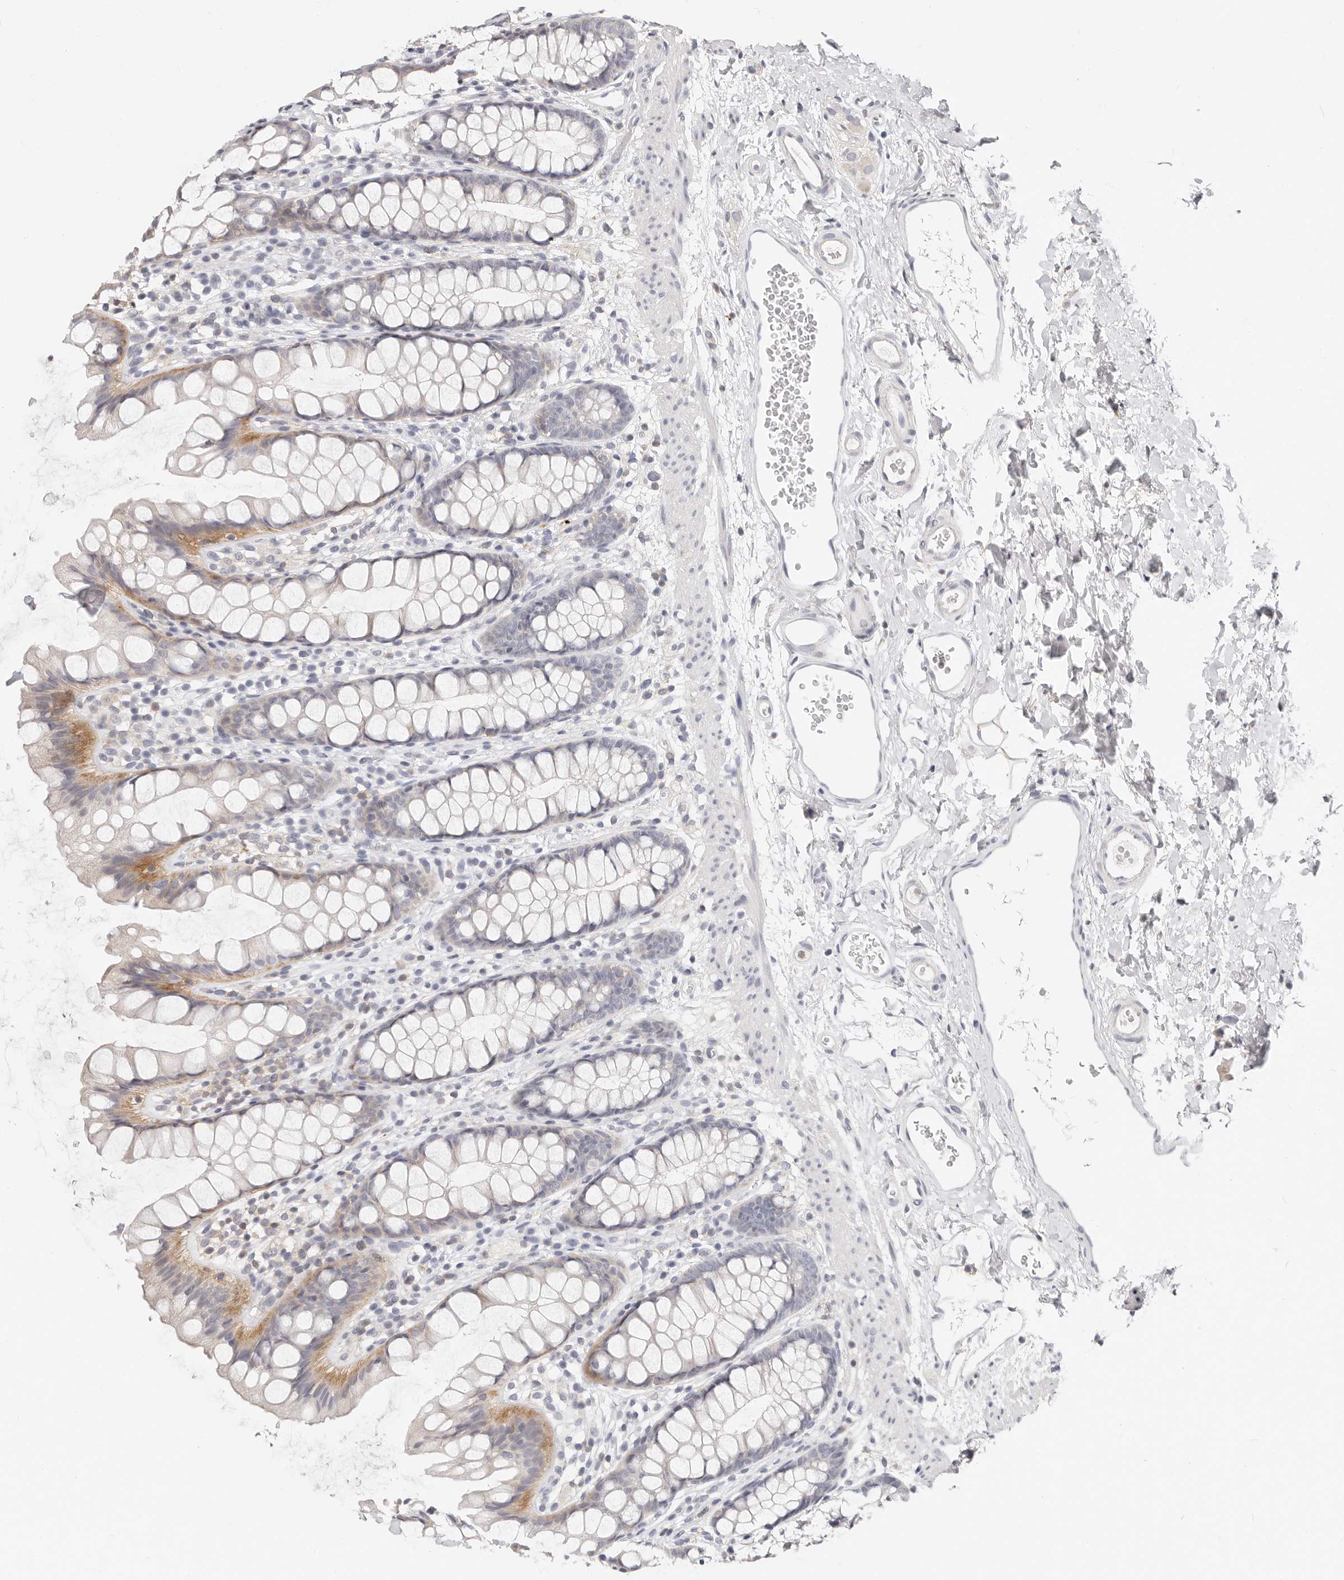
{"staining": {"intensity": "moderate", "quantity": "<25%", "location": "cytoplasmic/membranous"}, "tissue": "rectum", "cell_type": "Glandular cells", "image_type": "normal", "snomed": [{"axis": "morphology", "description": "Normal tissue, NOS"}, {"axis": "topography", "description": "Rectum"}], "caption": "DAB immunohistochemical staining of normal human rectum reveals moderate cytoplasmic/membranous protein positivity in about <25% of glandular cells. The staining was performed using DAB to visualize the protein expression in brown, while the nuclei were stained in blue with hematoxylin (Magnification: 20x).", "gene": "TMEM63B", "patient": {"sex": "female", "age": 65}}